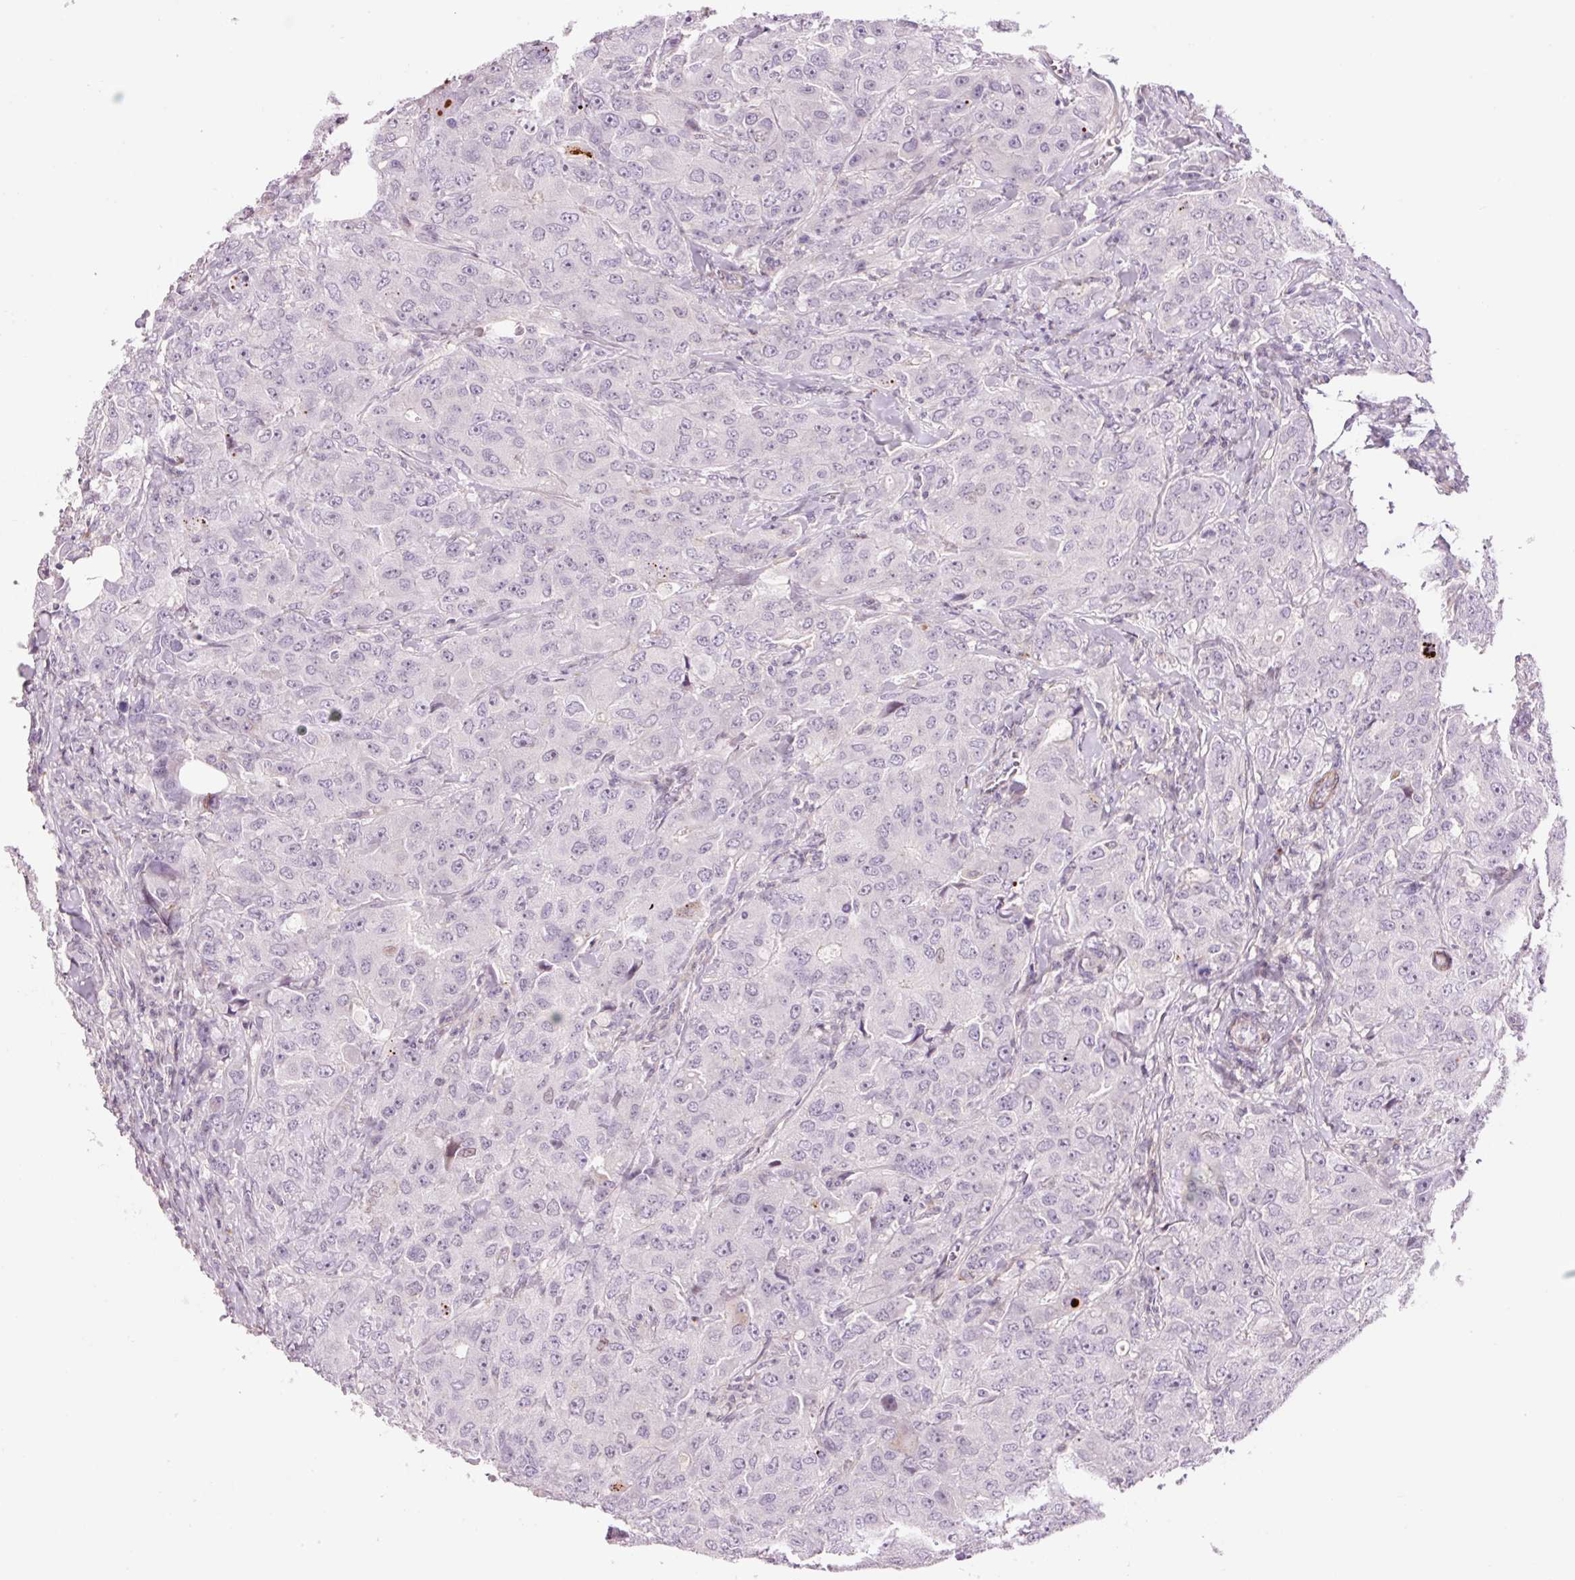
{"staining": {"intensity": "negative", "quantity": "none", "location": "none"}, "tissue": "breast cancer", "cell_type": "Tumor cells", "image_type": "cancer", "snomed": [{"axis": "morphology", "description": "Duct carcinoma"}, {"axis": "topography", "description": "Breast"}], "caption": "Breast cancer (invasive ductal carcinoma) stained for a protein using IHC exhibits no expression tumor cells.", "gene": "HNF1A", "patient": {"sex": "female", "age": 43}}